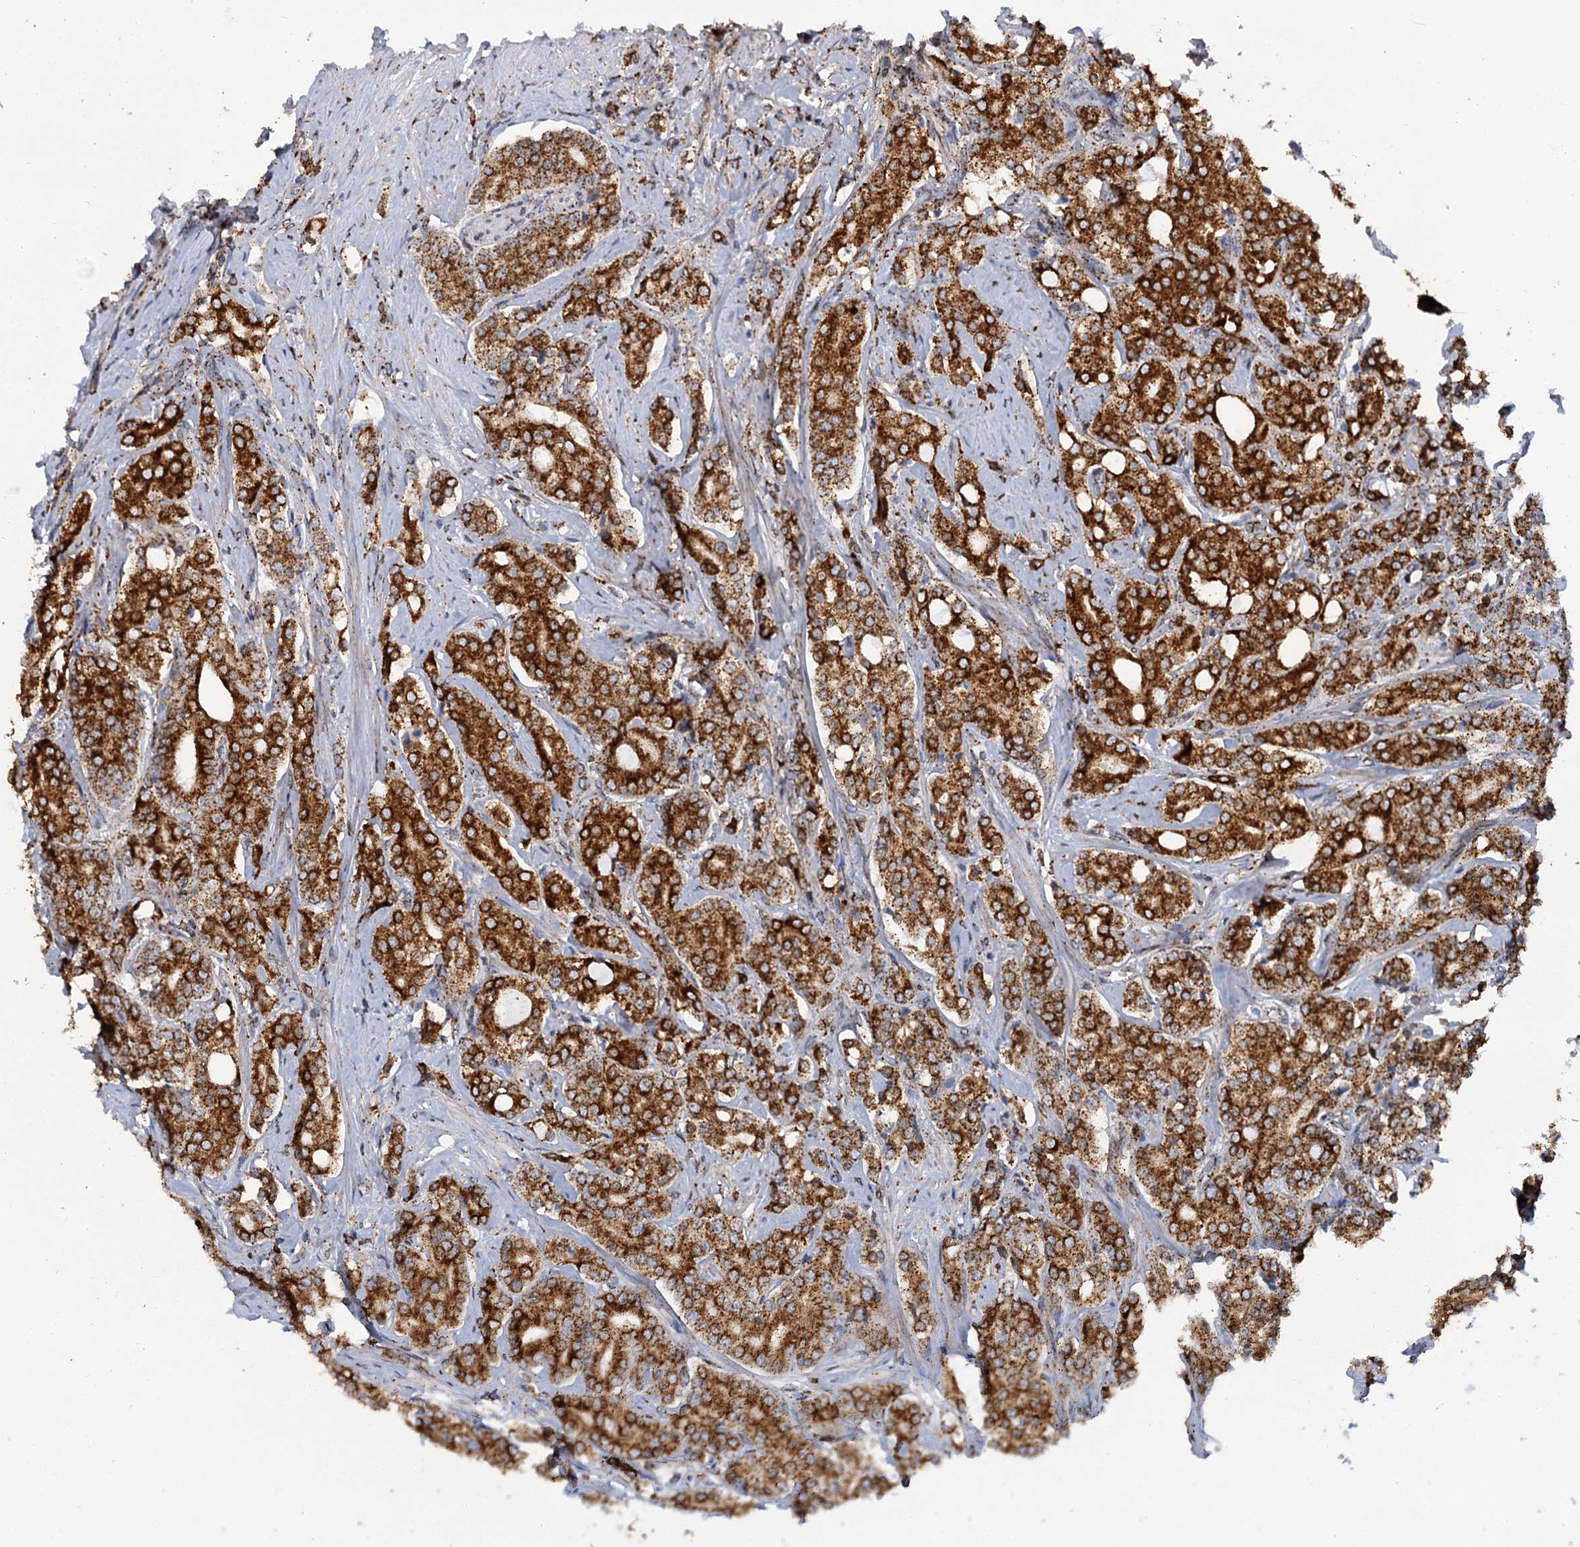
{"staining": {"intensity": "strong", "quantity": ">75%", "location": "cytoplasmic/membranous"}, "tissue": "prostate cancer", "cell_type": "Tumor cells", "image_type": "cancer", "snomed": [{"axis": "morphology", "description": "Adenocarcinoma, High grade"}, {"axis": "topography", "description": "Prostate"}], "caption": "Brown immunohistochemical staining in human adenocarcinoma (high-grade) (prostate) reveals strong cytoplasmic/membranous staining in about >75% of tumor cells. The staining is performed using DAB brown chromogen to label protein expression. The nuclei are counter-stained blue using hematoxylin.", "gene": "SUPT20H", "patient": {"sex": "male", "age": 62}}